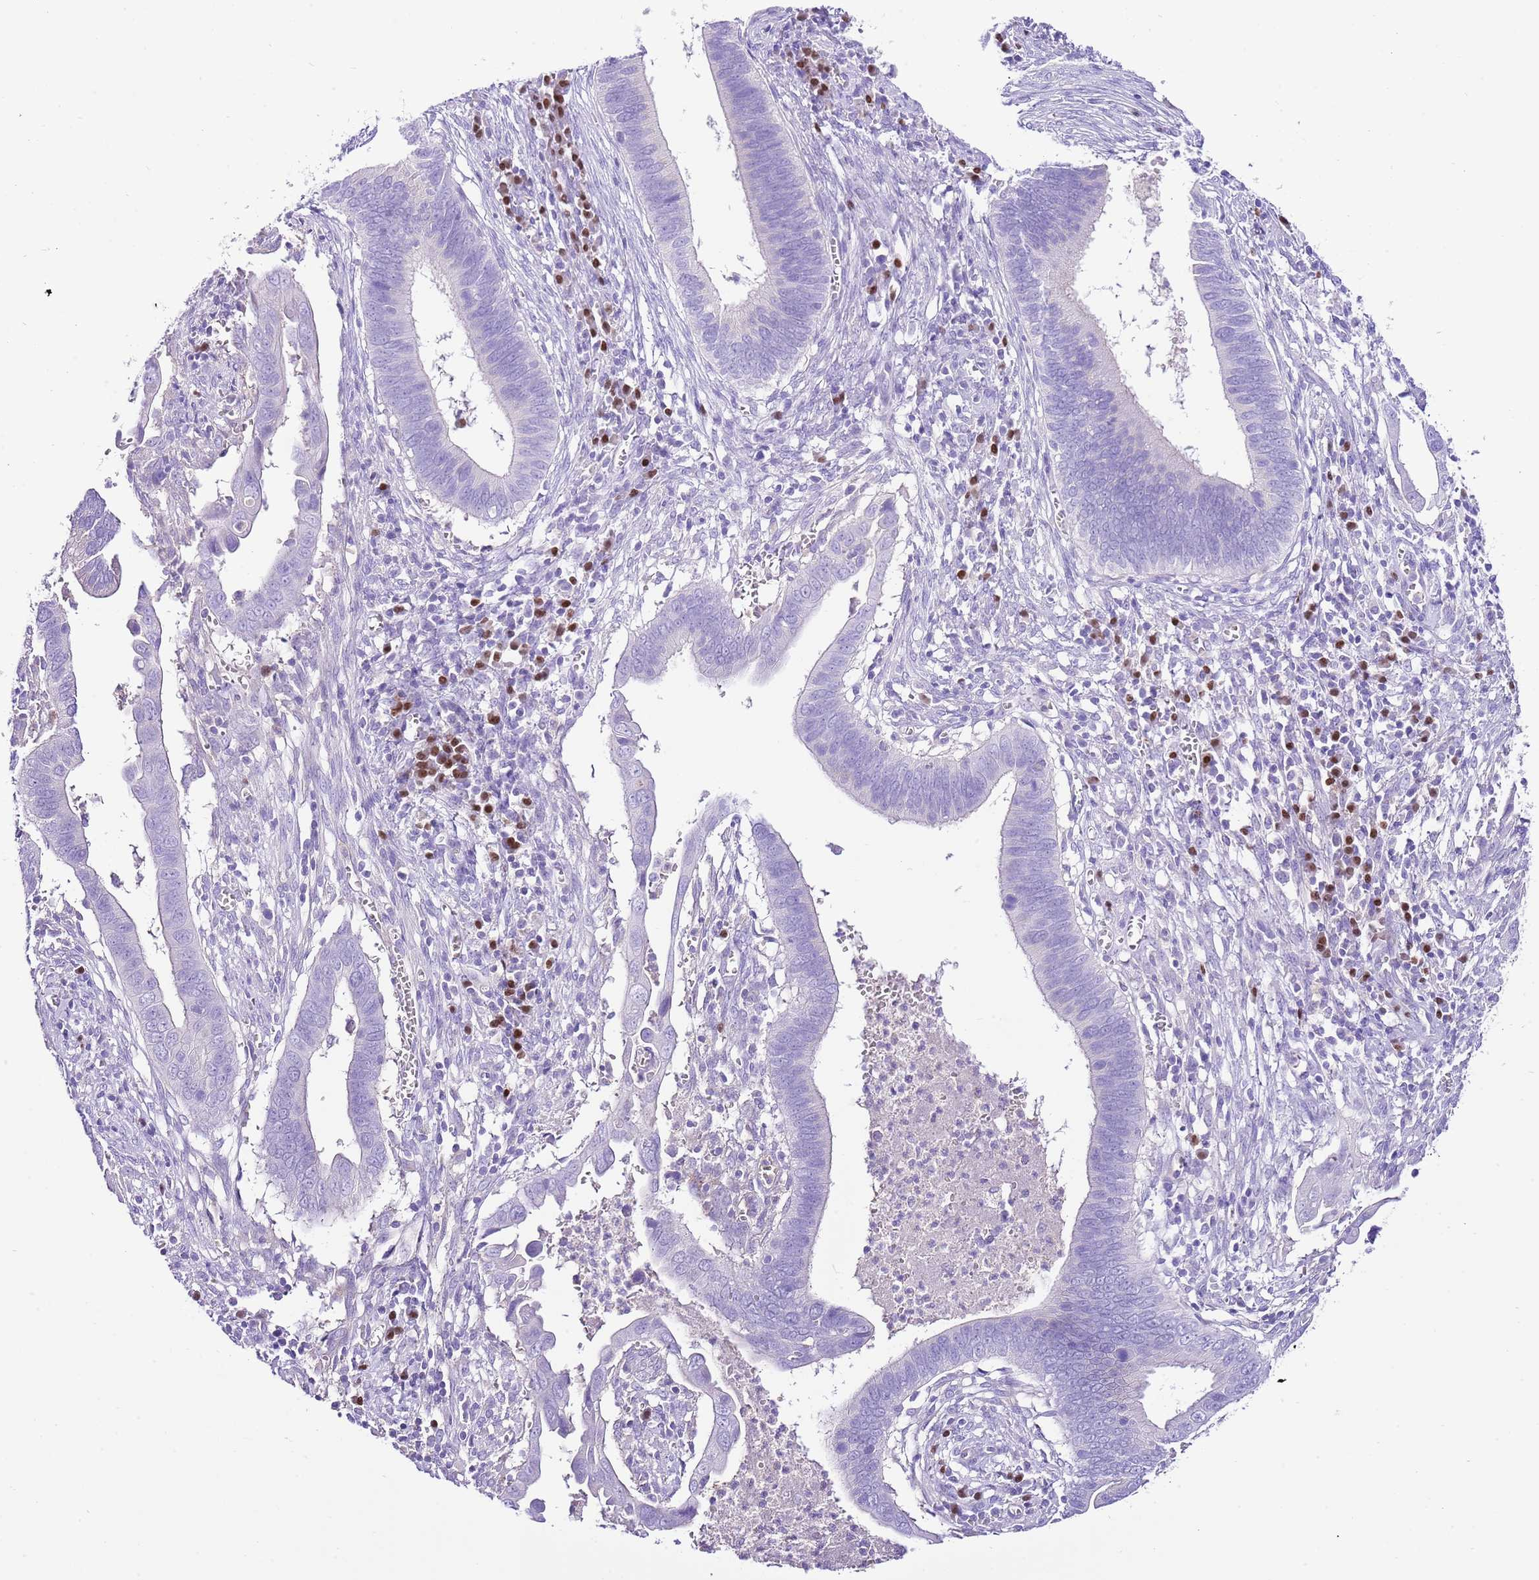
{"staining": {"intensity": "negative", "quantity": "none", "location": "none"}, "tissue": "cervical cancer", "cell_type": "Tumor cells", "image_type": "cancer", "snomed": [{"axis": "morphology", "description": "Adenocarcinoma, NOS"}, {"axis": "topography", "description": "Cervix"}], "caption": "IHC of human cervical adenocarcinoma reveals no positivity in tumor cells.", "gene": "BHLHA15", "patient": {"sex": "female", "age": 42}}